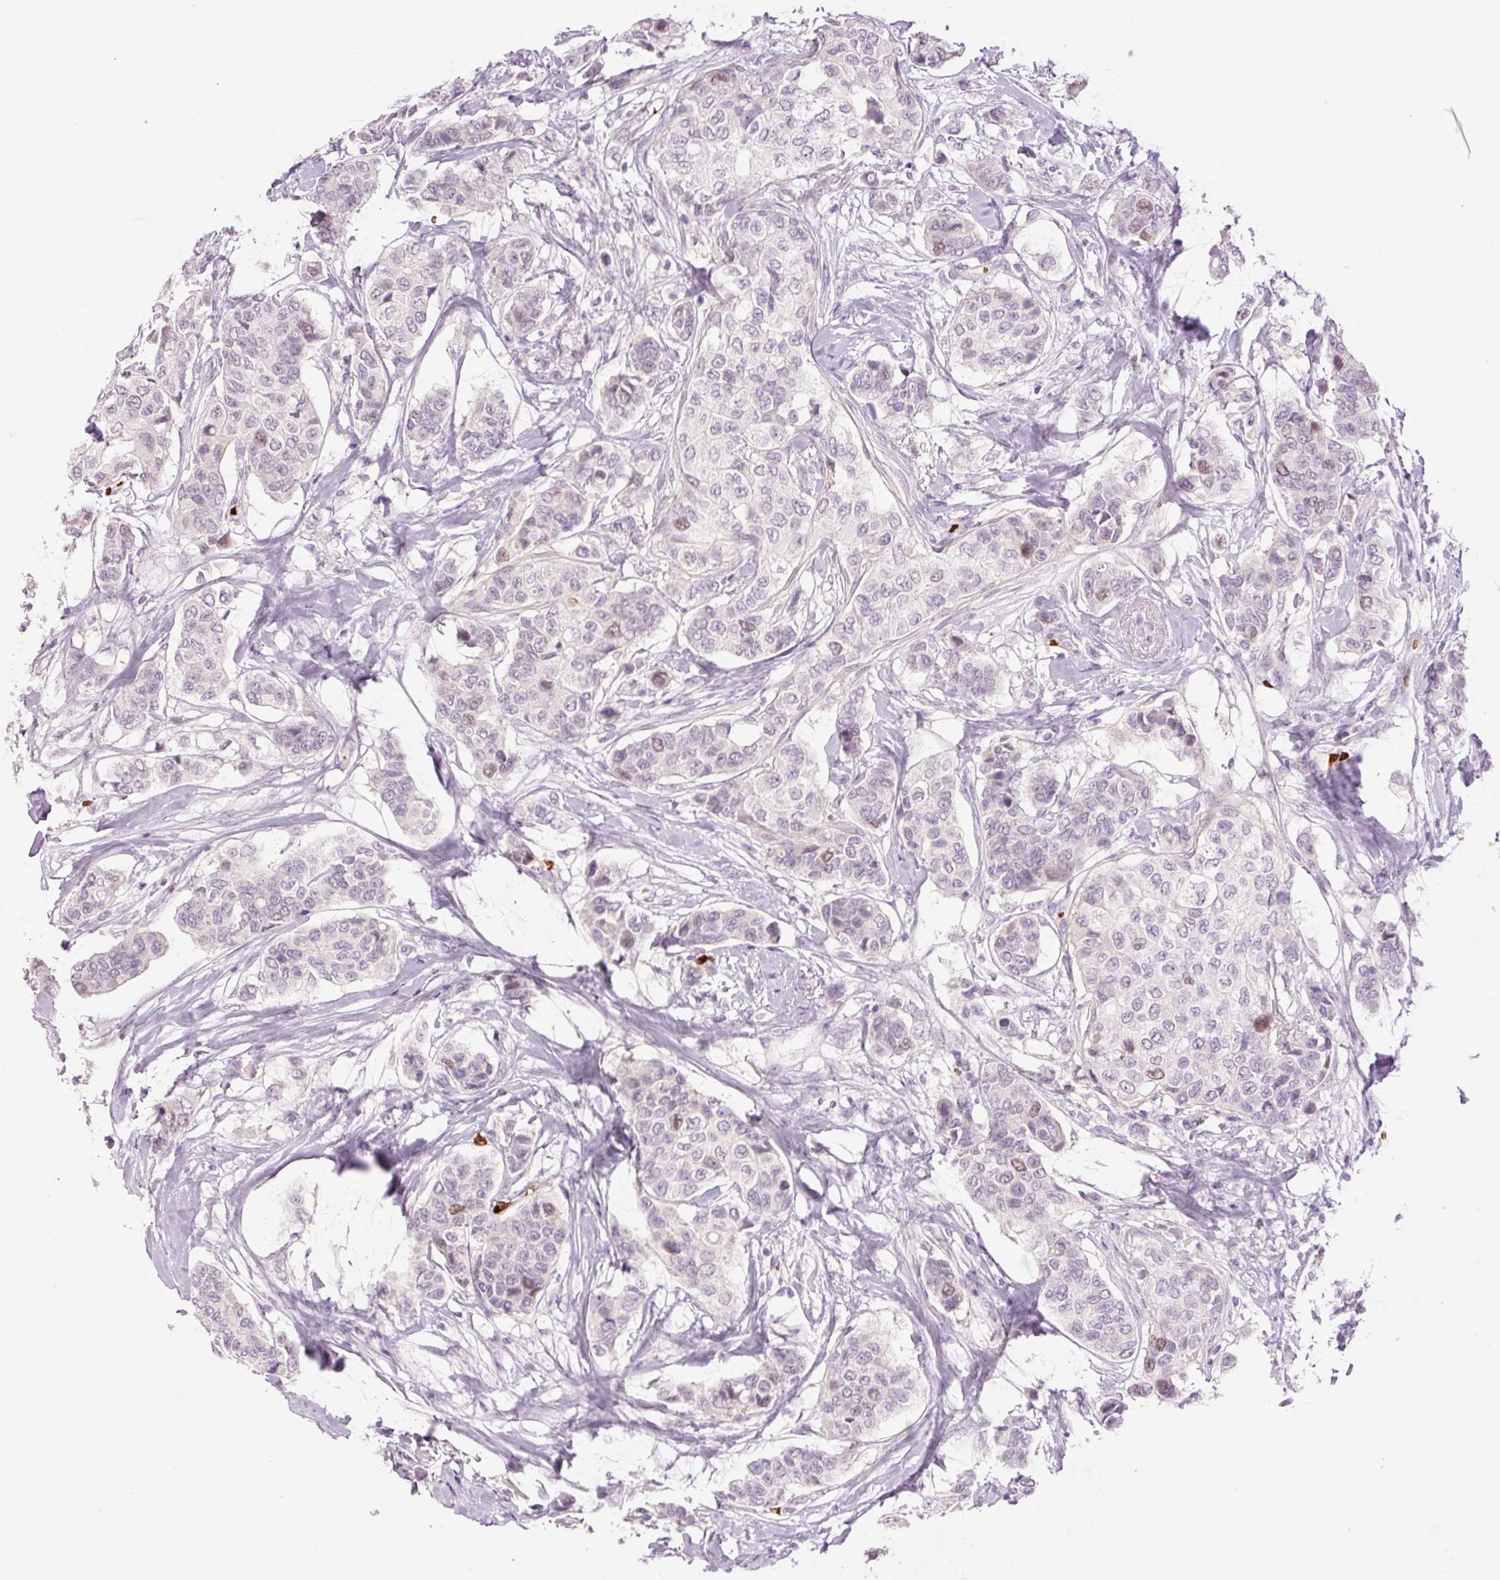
{"staining": {"intensity": "weak", "quantity": "<25%", "location": "nuclear"}, "tissue": "breast cancer", "cell_type": "Tumor cells", "image_type": "cancer", "snomed": [{"axis": "morphology", "description": "Lobular carcinoma"}, {"axis": "topography", "description": "Breast"}], "caption": "High power microscopy micrograph of an IHC image of breast cancer (lobular carcinoma), revealing no significant positivity in tumor cells.", "gene": "LY6G6D", "patient": {"sex": "female", "age": 51}}